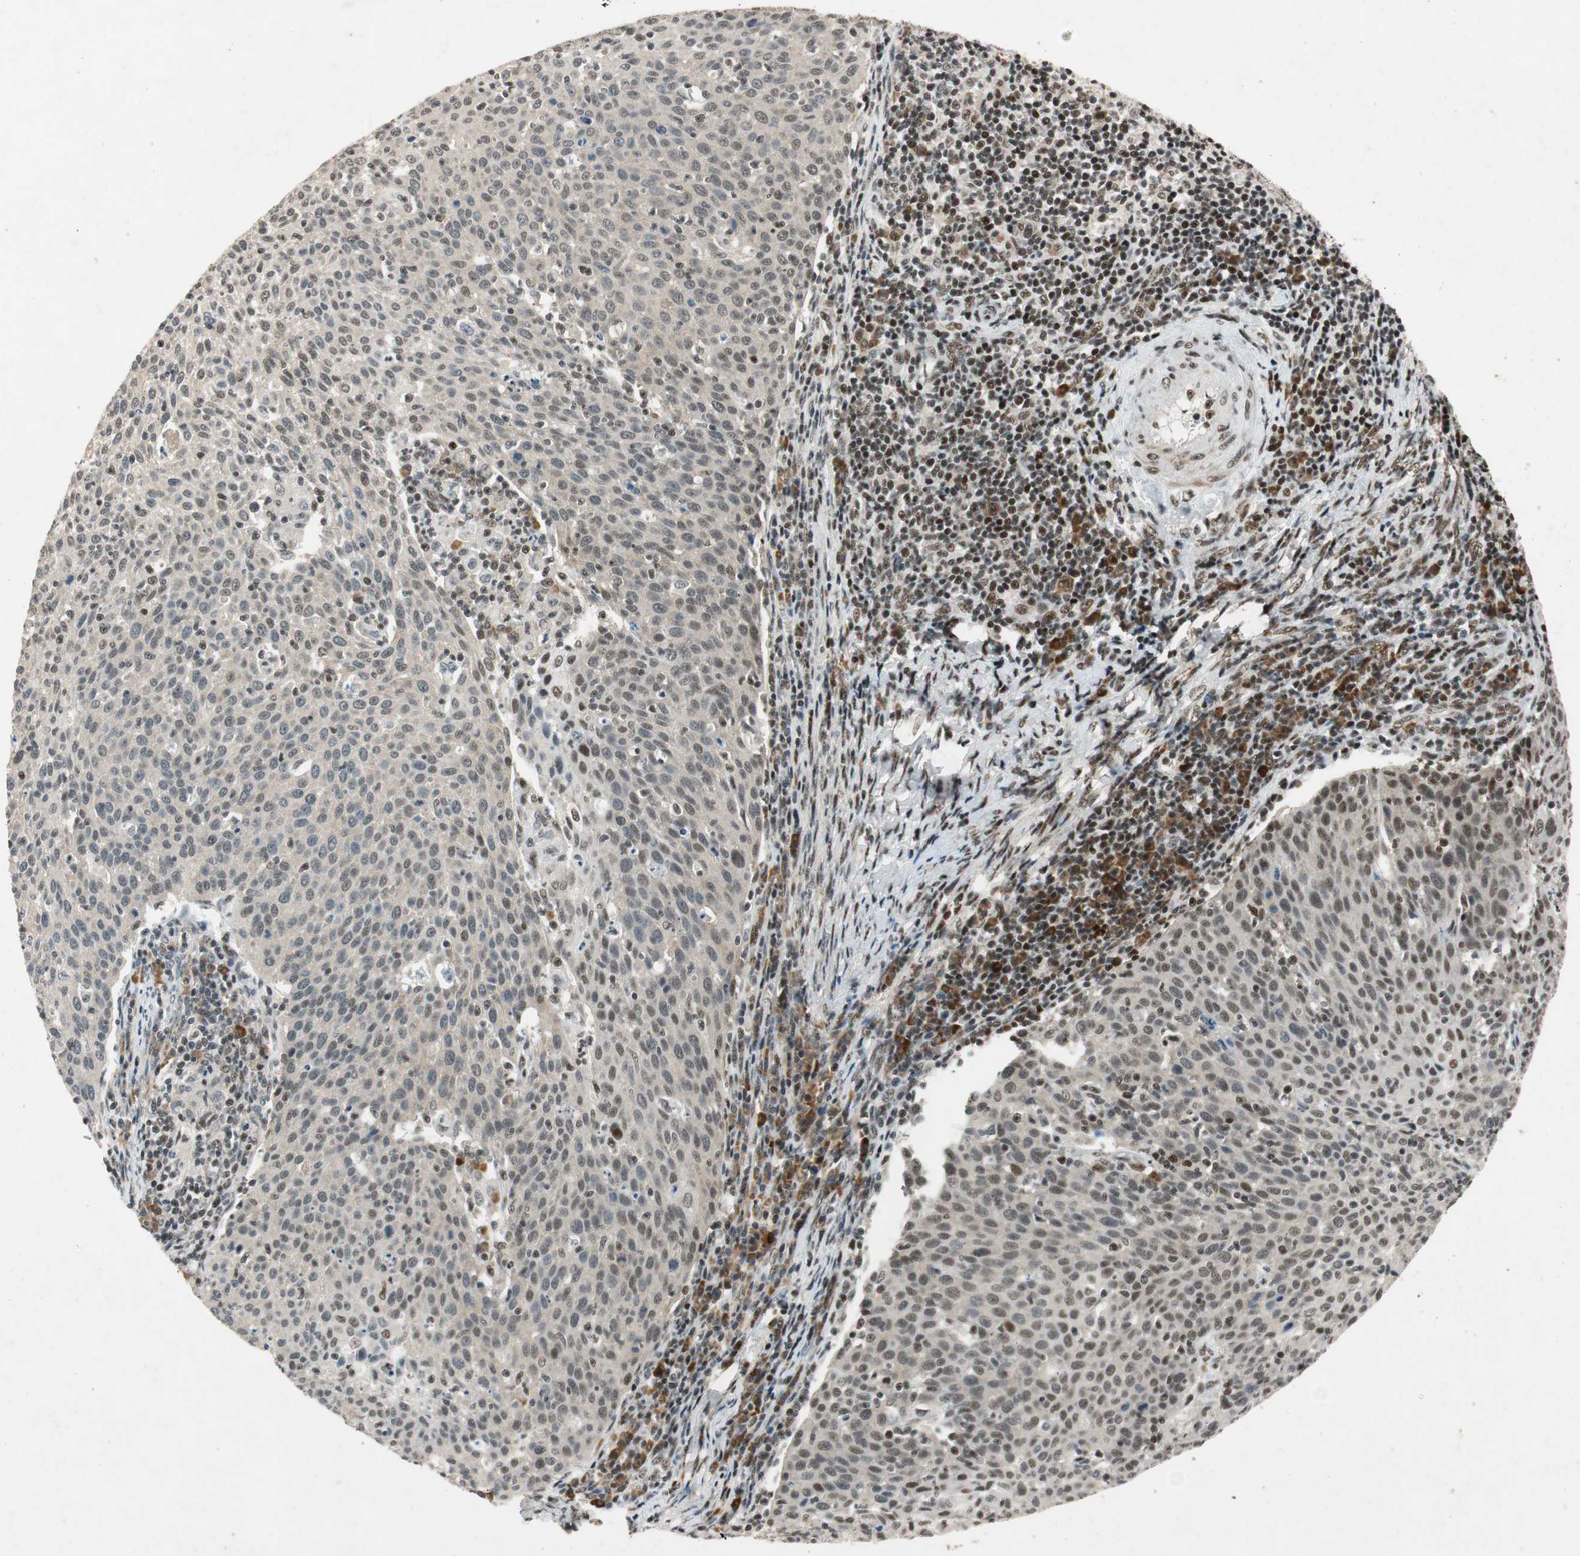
{"staining": {"intensity": "moderate", "quantity": ">75%", "location": "nuclear"}, "tissue": "cervical cancer", "cell_type": "Tumor cells", "image_type": "cancer", "snomed": [{"axis": "morphology", "description": "Squamous cell carcinoma, NOS"}, {"axis": "topography", "description": "Cervix"}], "caption": "Protein staining of squamous cell carcinoma (cervical) tissue shows moderate nuclear positivity in about >75% of tumor cells.", "gene": "NCBP3", "patient": {"sex": "female", "age": 38}}